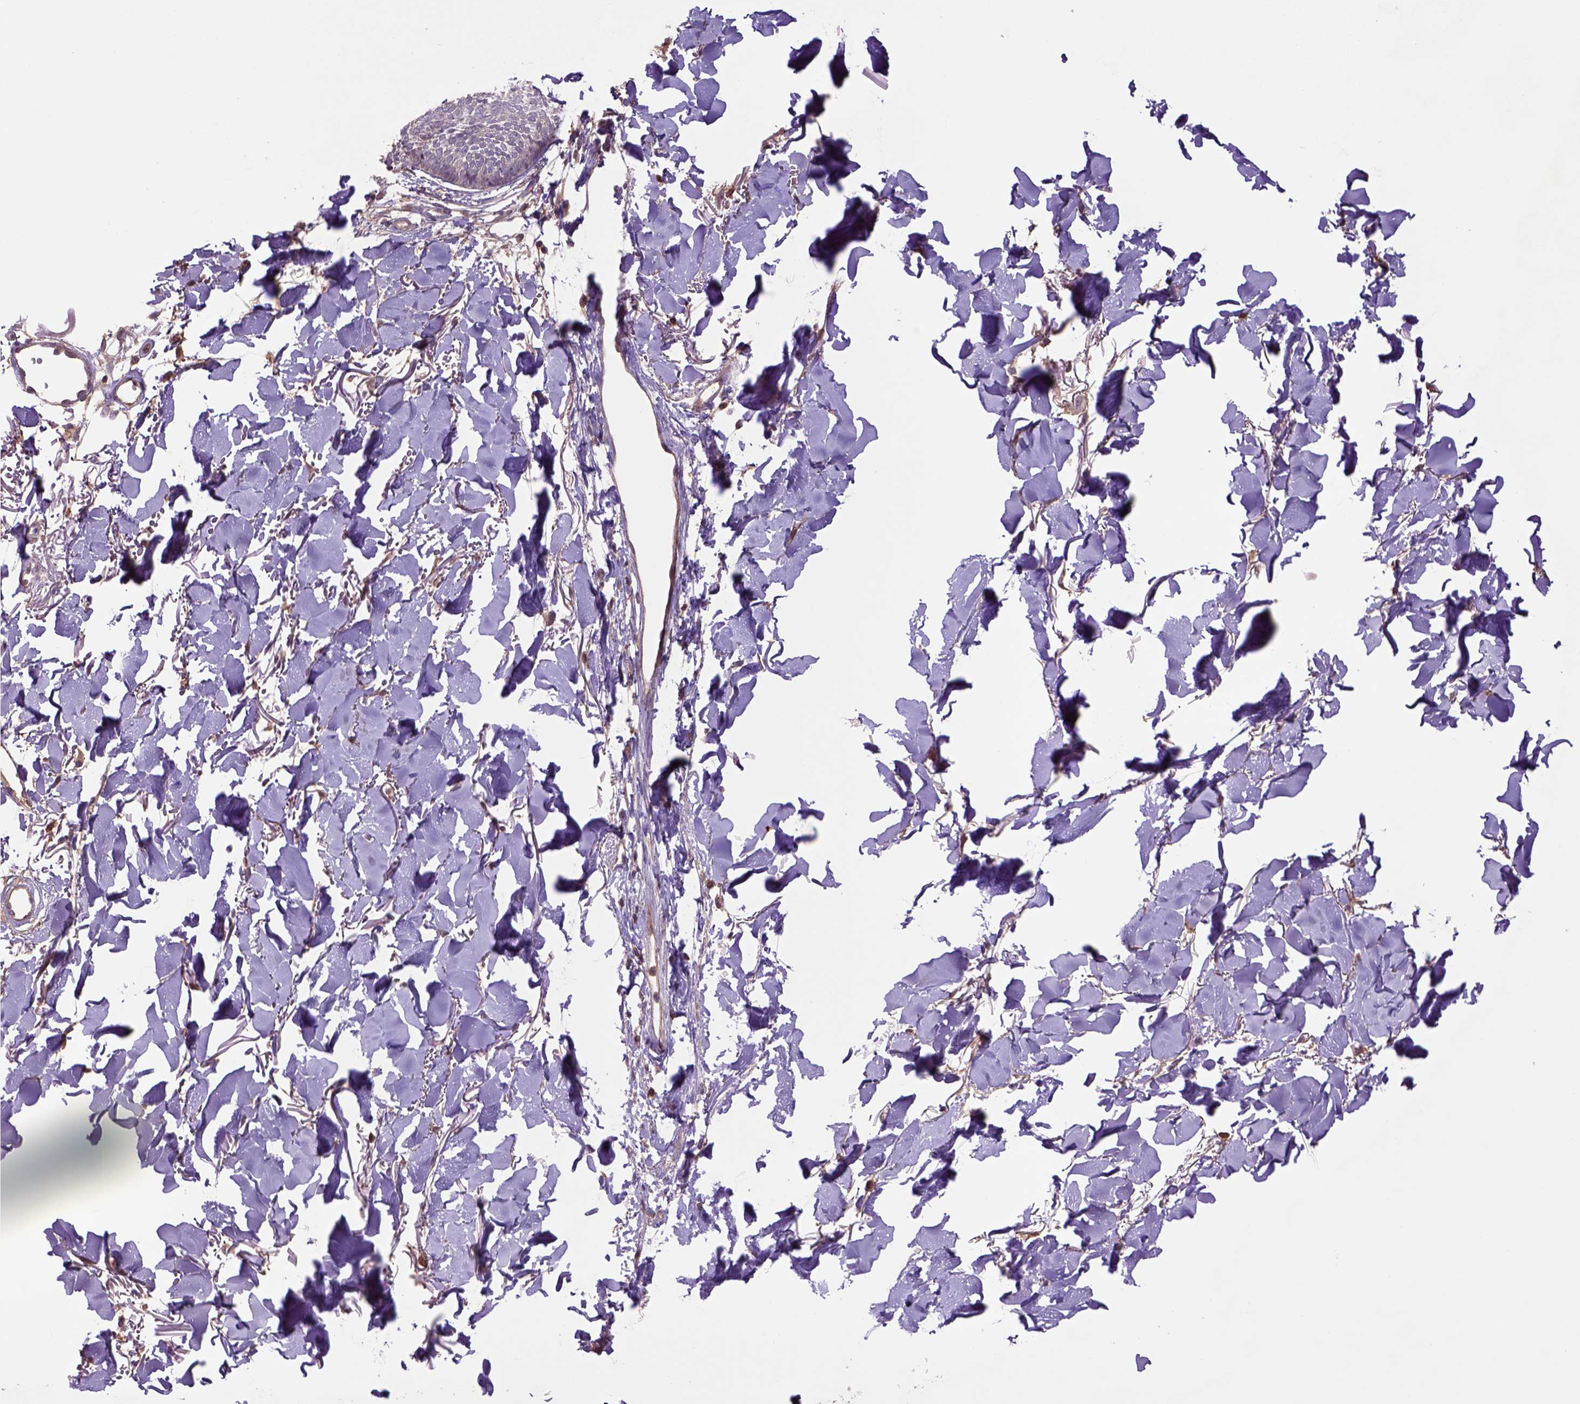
{"staining": {"intensity": "negative", "quantity": "none", "location": "none"}, "tissue": "skin cancer", "cell_type": "Tumor cells", "image_type": "cancer", "snomed": [{"axis": "morphology", "description": "Normal tissue, NOS"}, {"axis": "morphology", "description": "Basal cell carcinoma"}, {"axis": "topography", "description": "Skin"}], "caption": "Tumor cells show no significant protein positivity in skin basal cell carcinoma.", "gene": "HSPBP1", "patient": {"sex": "male", "age": 84}}